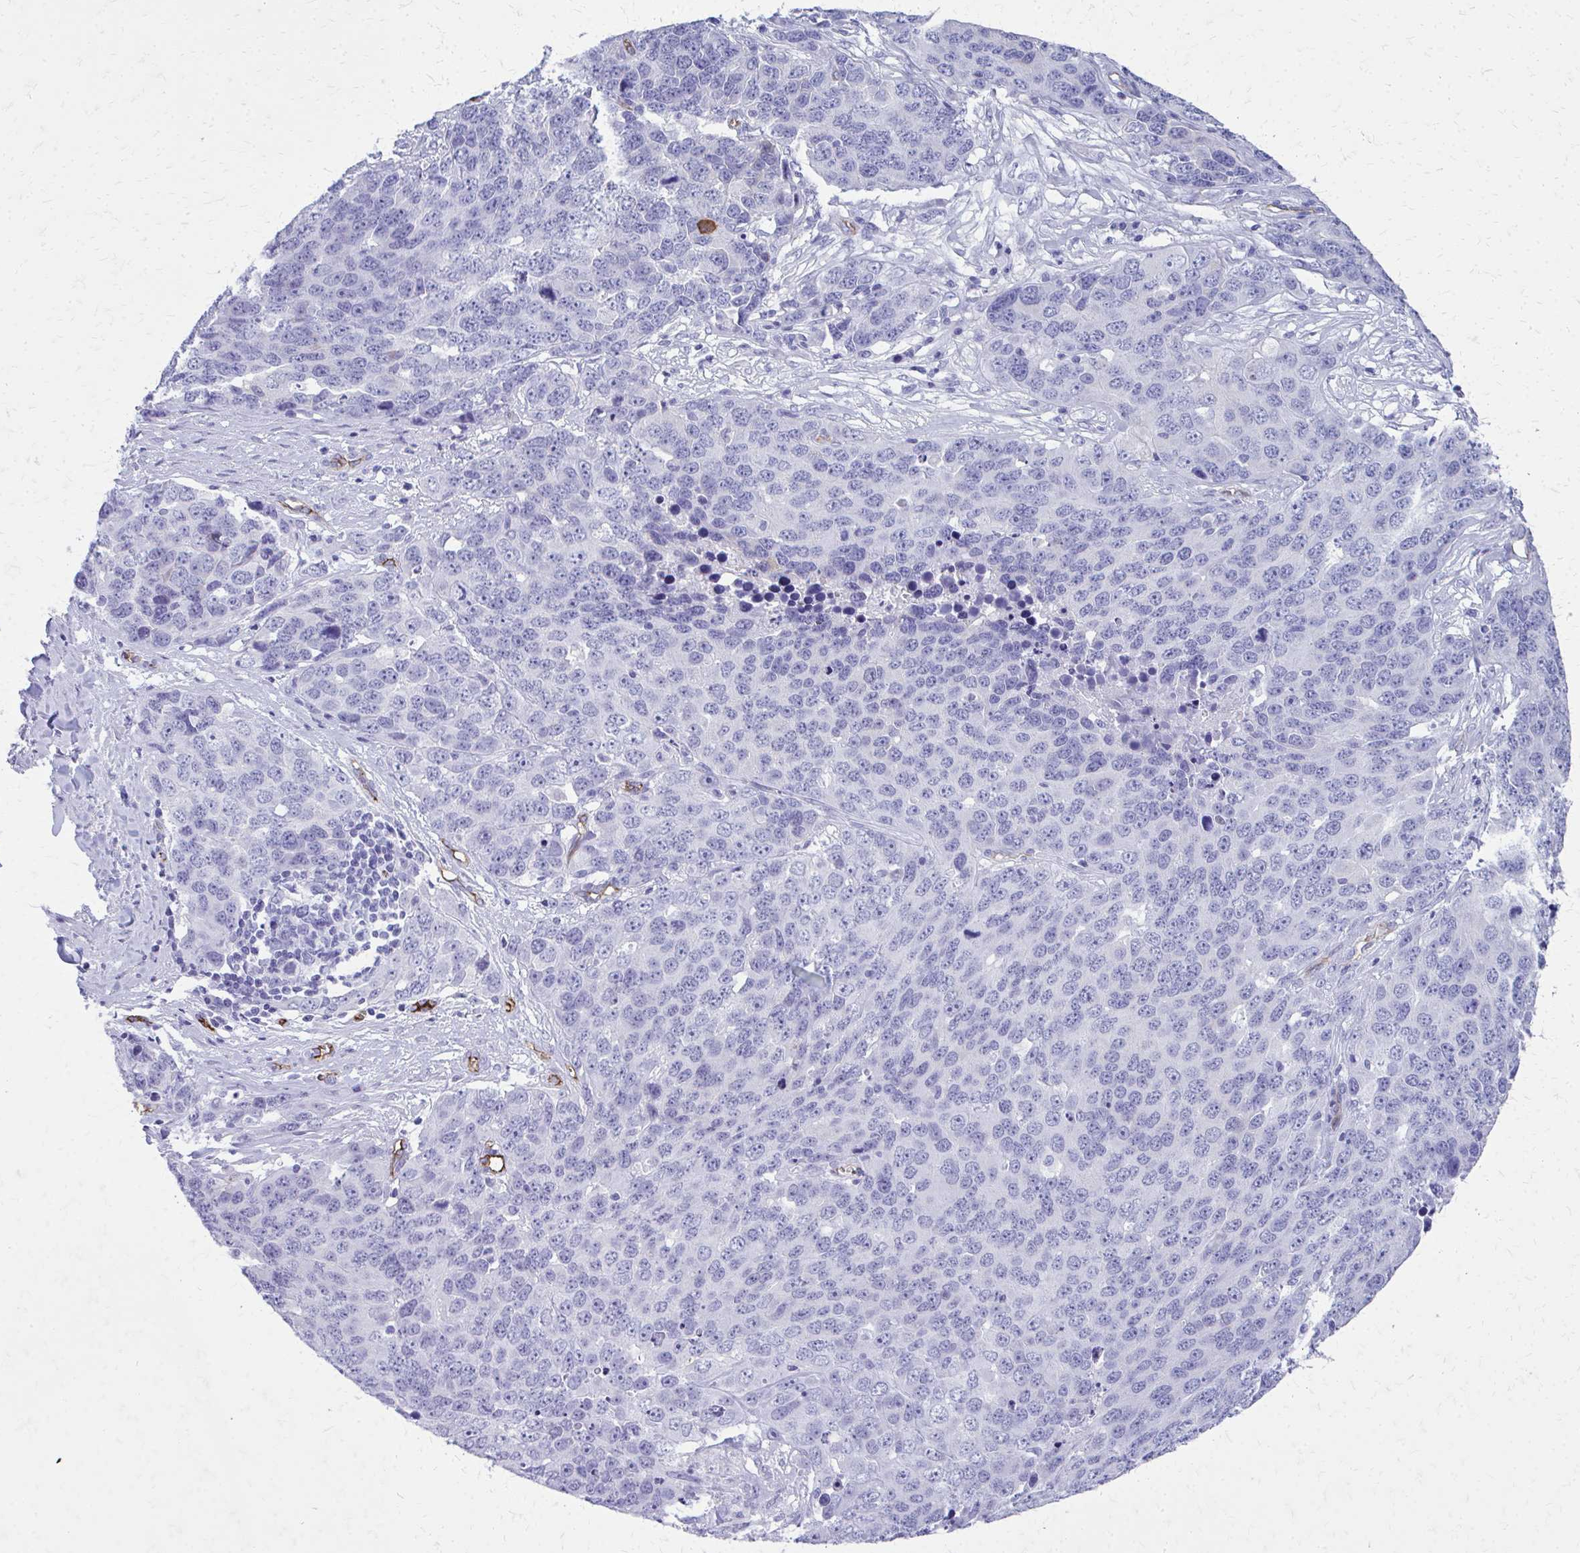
{"staining": {"intensity": "negative", "quantity": "none", "location": "none"}, "tissue": "ovarian cancer", "cell_type": "Tumor cells", "image_type": "cancer", "snomed": [{"axis": "morphology", "description": "Cystadenocarcinoma, serous, NOS"}, {"axis": "topography", "description": "Ovary"}], "caption": "Ovarian cancer (serous cystadenocarcinoma) was stained to show a protein in brown. There is no significant expression in tumor cells. (Brightfield microscopy of DAB (3,3'-diaminobenzidine) immunohistochemistry at high magnification).", "gene": "TPSG1", "patient": {"sex": "female", "age": 76}}